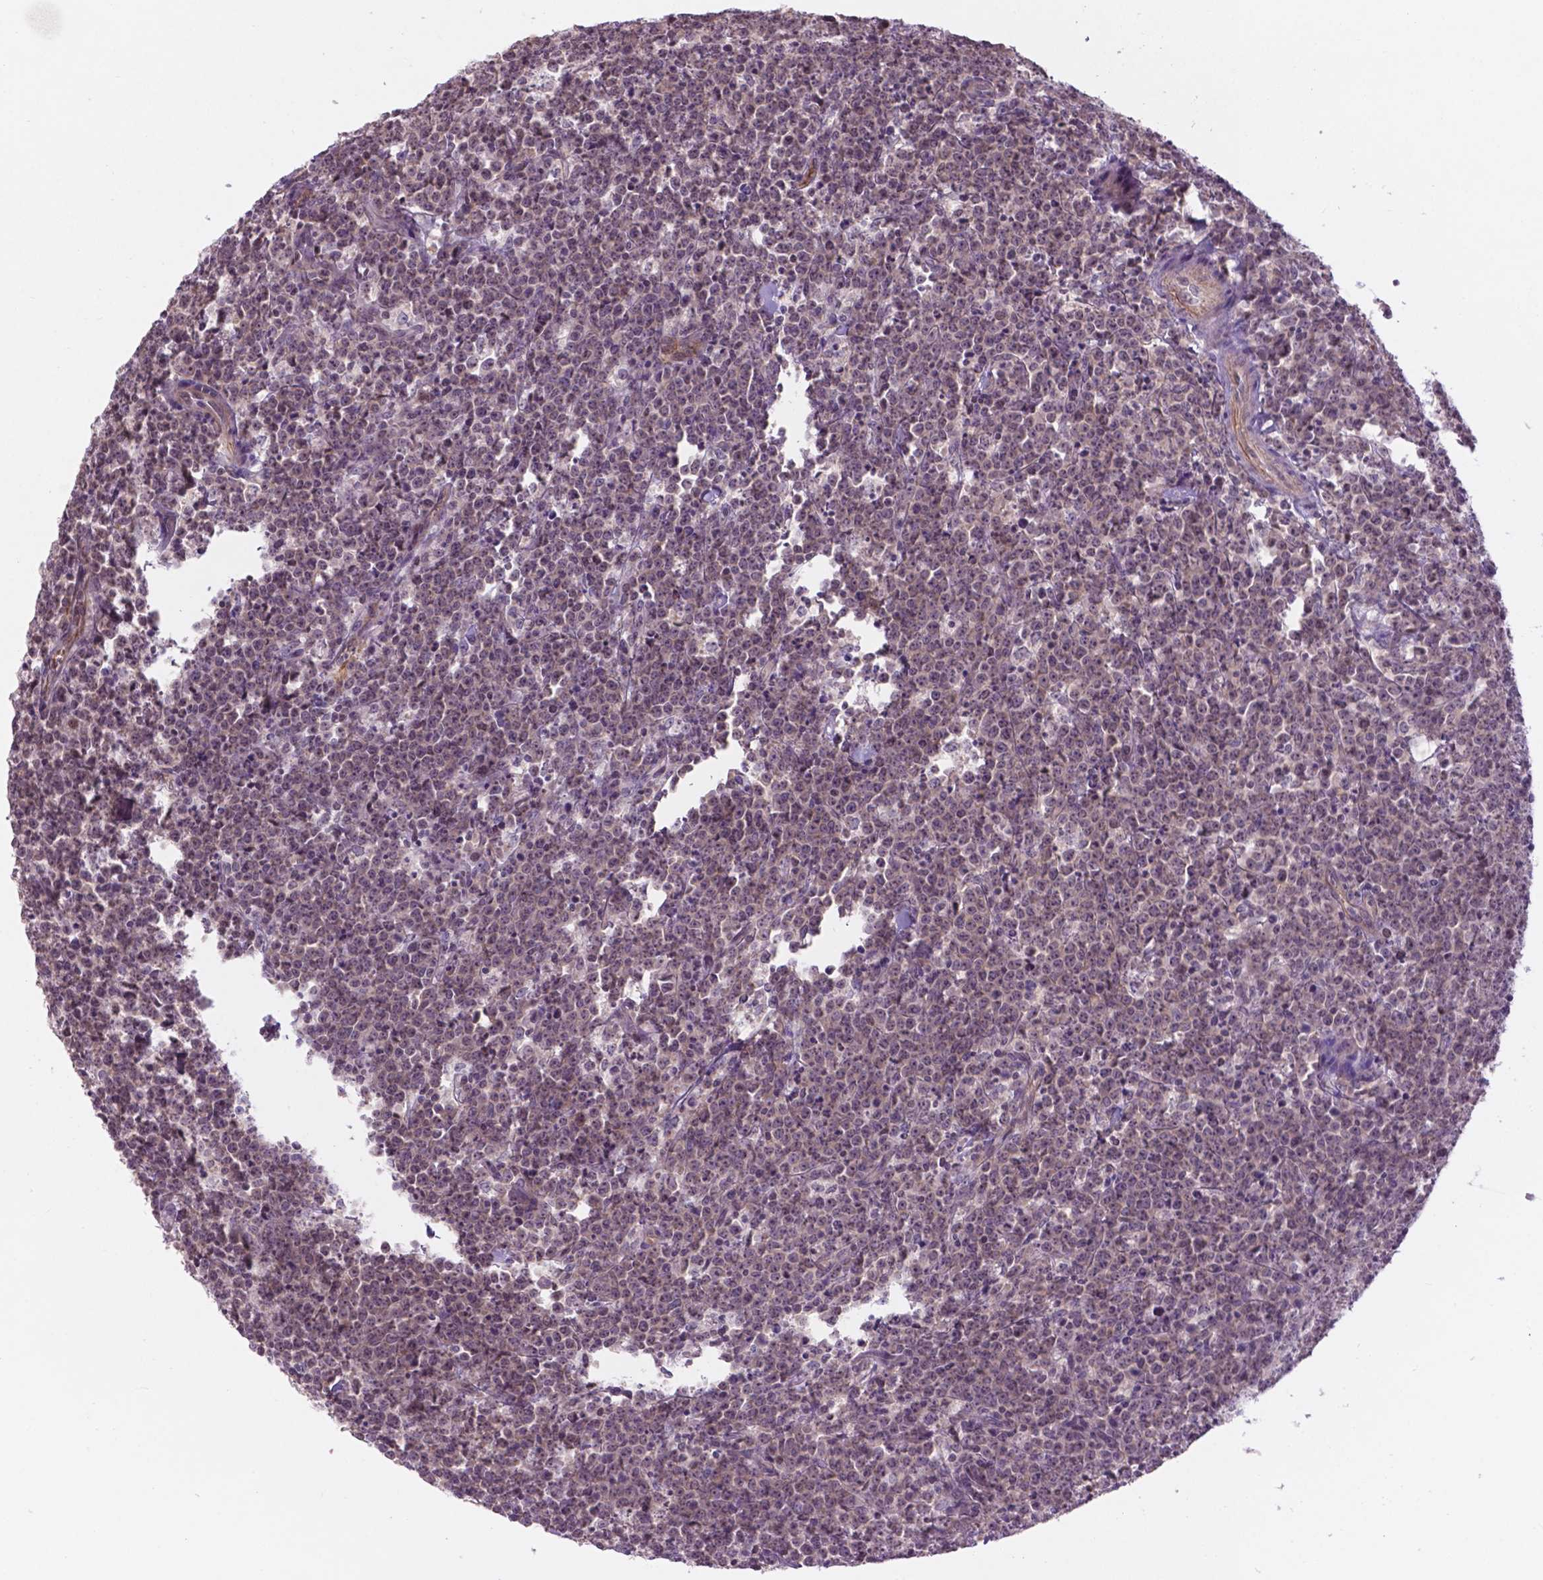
{"staining": {"intensity": "negative", "quantity": "none", "location": "none"}, "tissue": "lymphoma", "cell_type": "Tumor cells", "image_type": "cancer", "snomed": [{"axis": "morphology", "description": "Malignant lymphoma, non-Hodgkin's type, High grade"}, {"axis": "topography", "description": "Small intestine"}], "caption": "IHC image of high-grade malignant lymphoma, non-Hodgkin's type stained for a protein (brown), which demonstrates no expression in tumor cells.", "gene": "ARL5C", "patient": {"sex": "female", "age": 56}}